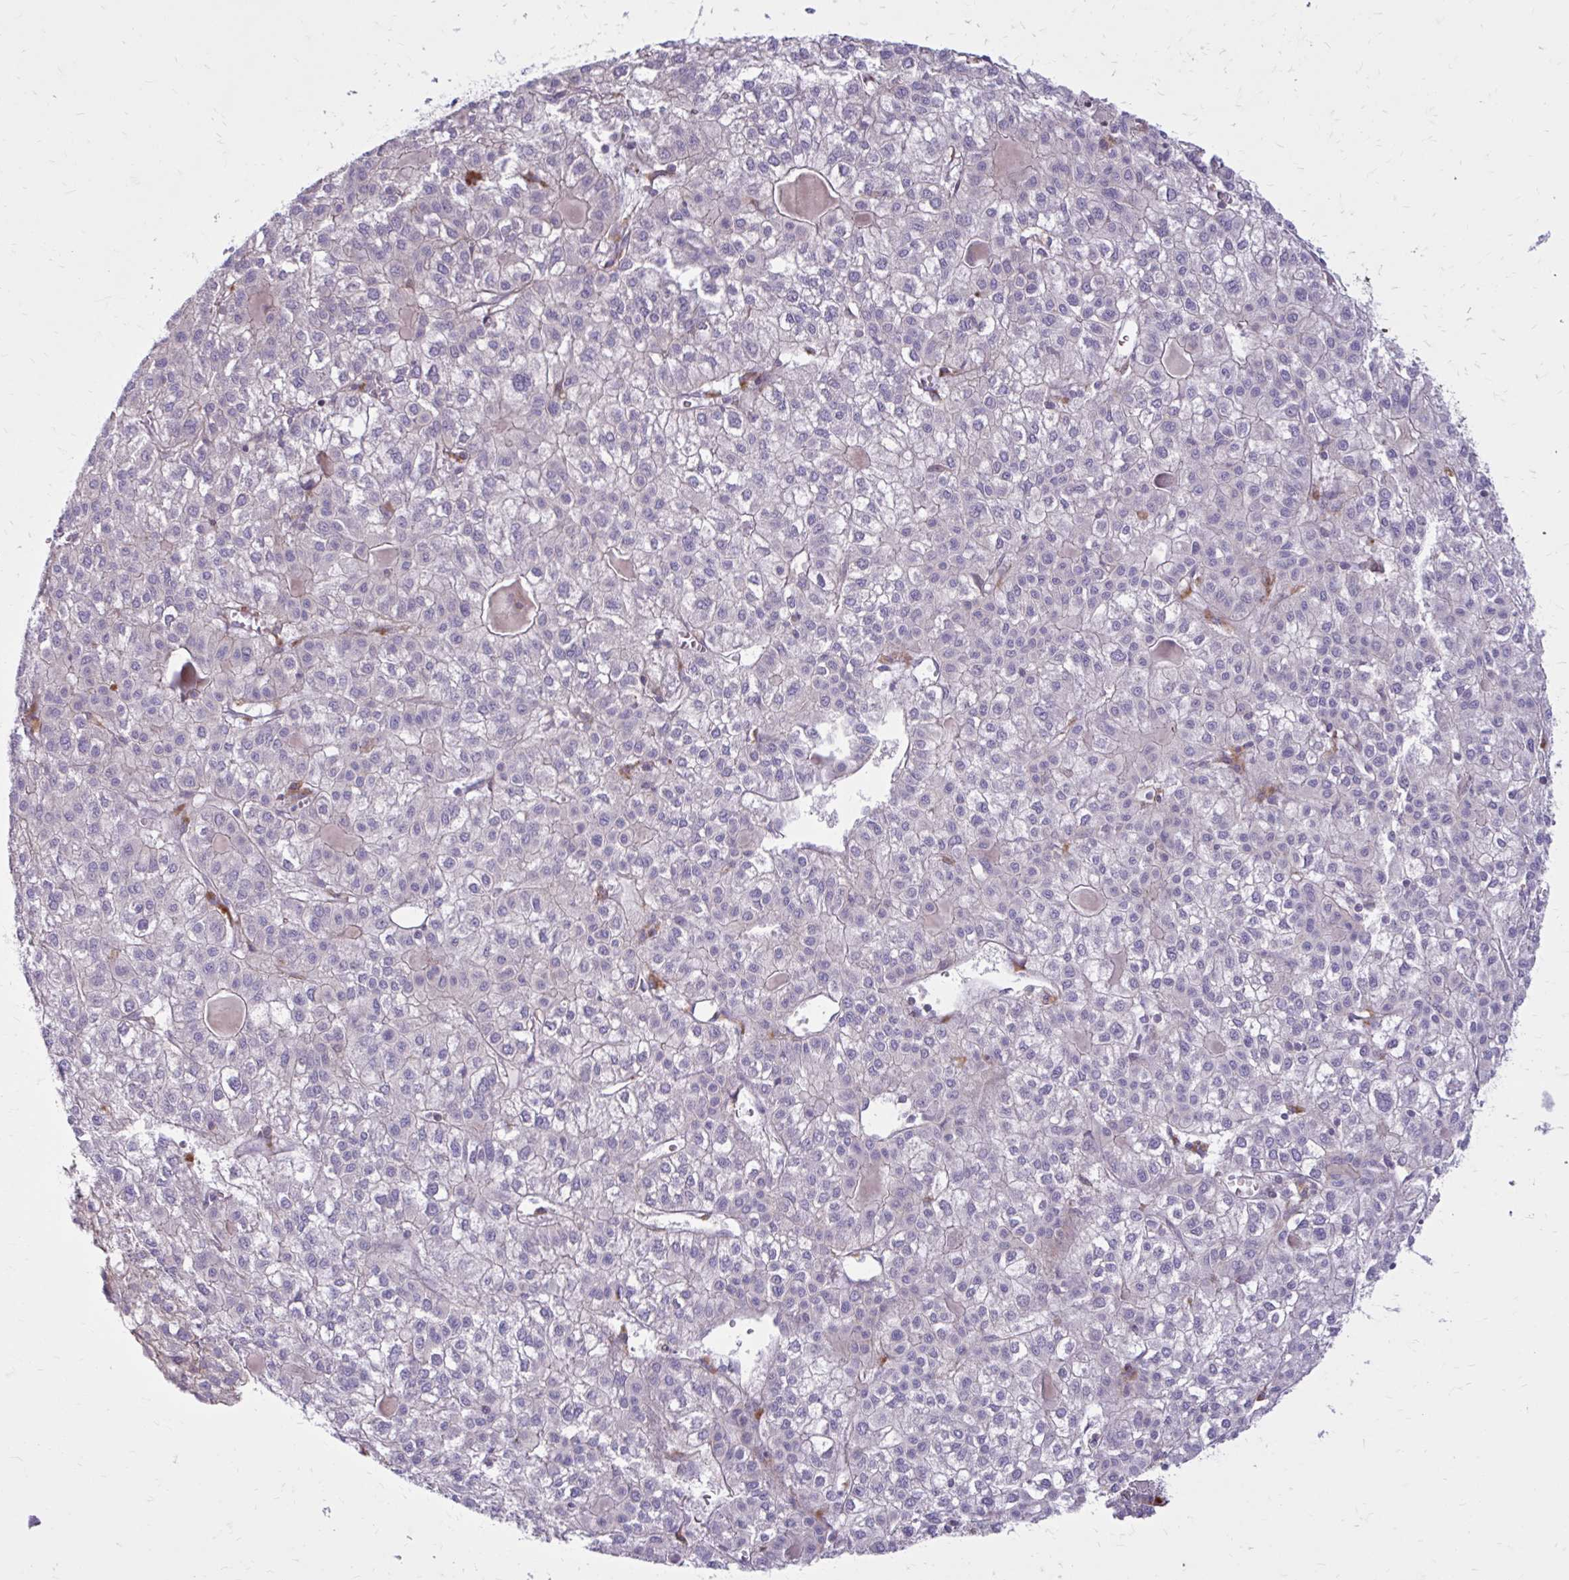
{"staining": {"intensity": "negative", "quantity": "none", "location": "none"}, "tissue": "liver cancer", "cell_type": "Tumor cells", "image_type": "cancer", "snomed": [{"axis": "morphology", "description": "Carcinoma, Hepatocellular, NOS"}, {"axis": "topography", "description": "Liver"}], "caption": "This is an immunohistochemistry (IHC) image of hepatocellular carcinoma (liver). There is no positivity in tumor cells.", "gene": "FAP", "patient": {"sex": "female", "age": 43}}